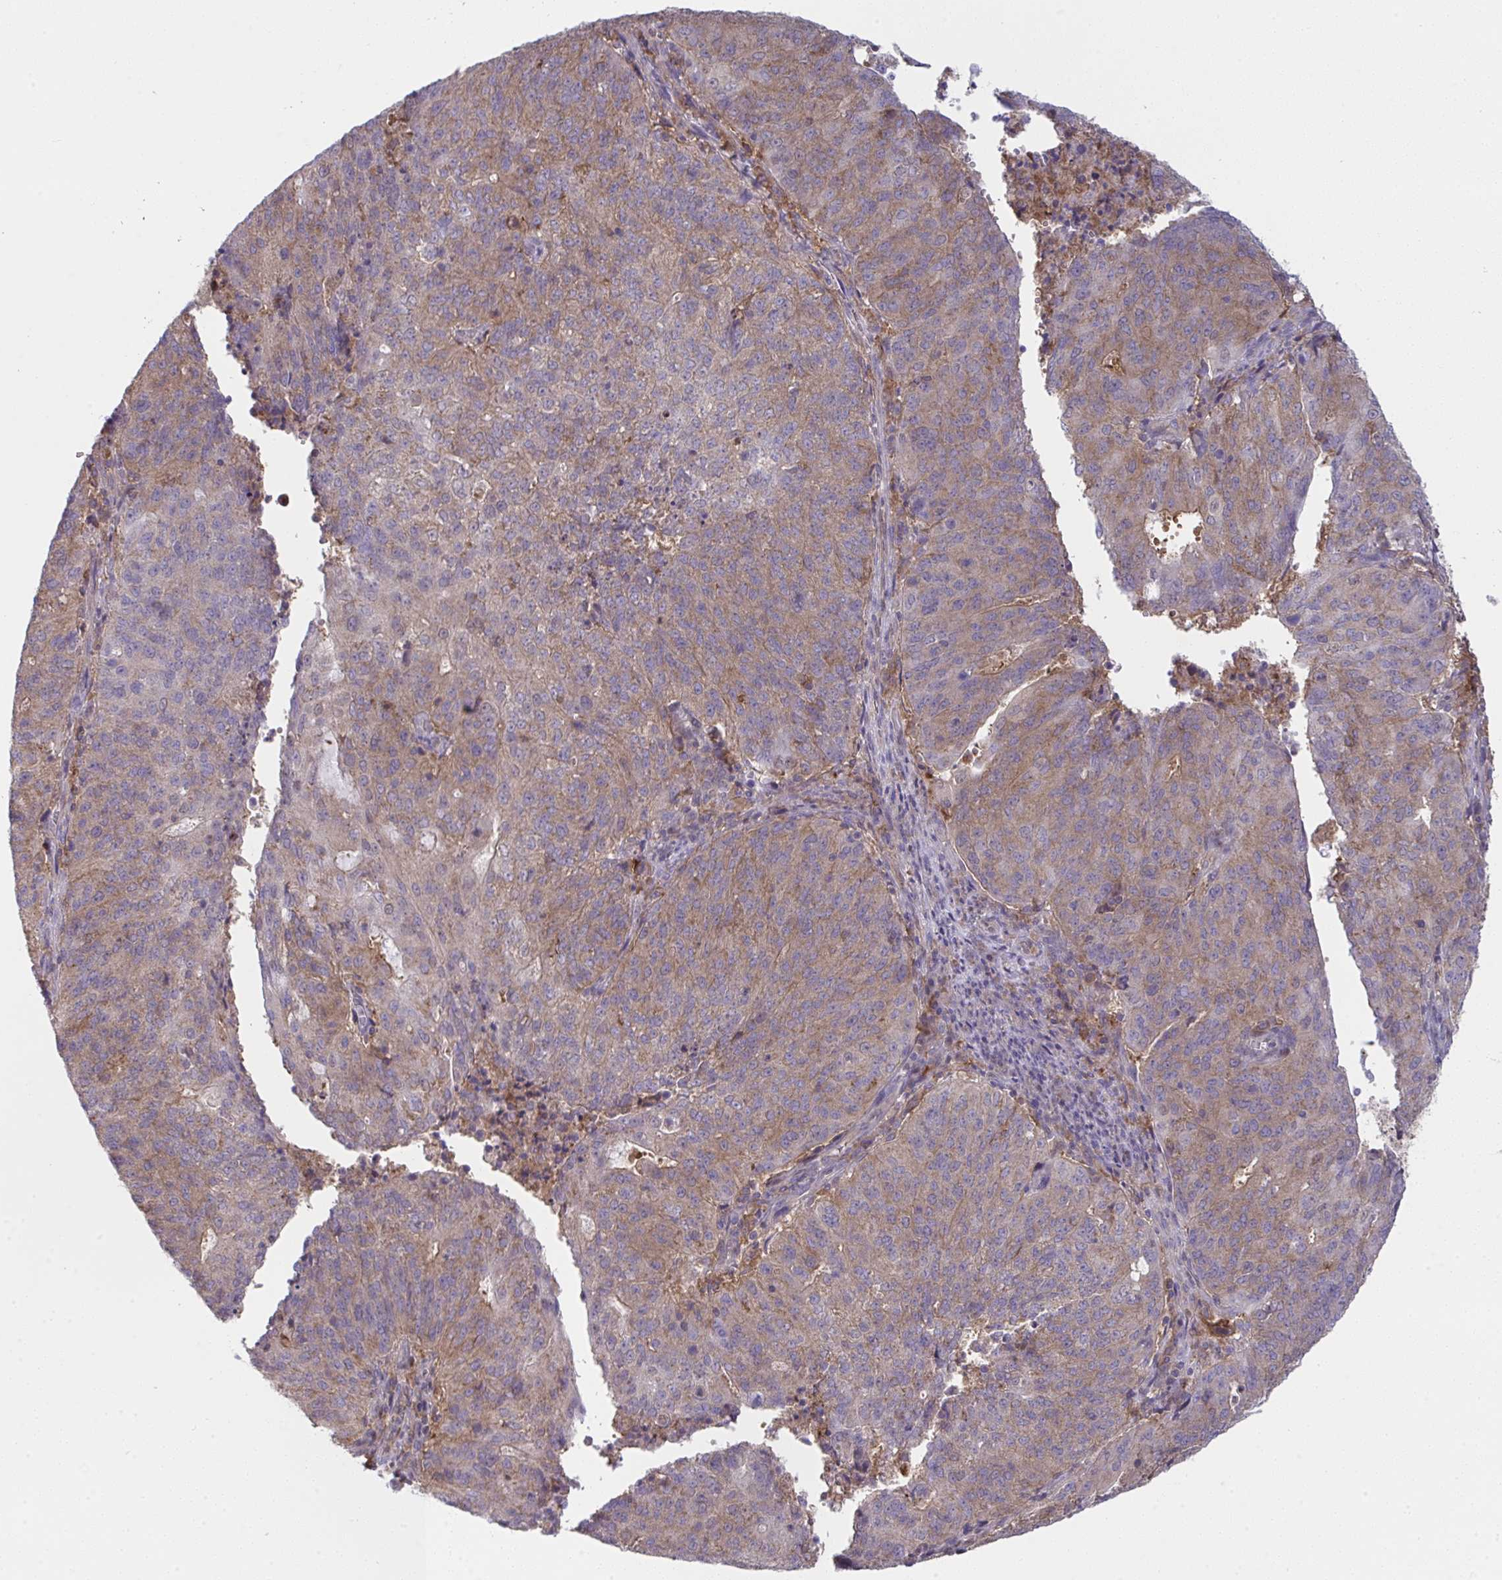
{"staining": {"intensity": "moderate", "quantity": ">75%", "location": "cytoplasmic/membranous"}, "tissue": "endometrial cancer", "cell_type": "Tumor cells", "image_type": "cancer", "snomed": [{"axis": "morphology", "description": "Adenocarcinoma, NOS"}, {"axis": "topography", "description": "Endometrium"}], "caption": "Immunohistochemical staining of human endometrial cancer exhibits moderate cytoplasmic/membranous protein staining in approximately >75% of tumor cells.", "gene": "ALDH16A1", "patient": {"sex": "female", "age": 82}}